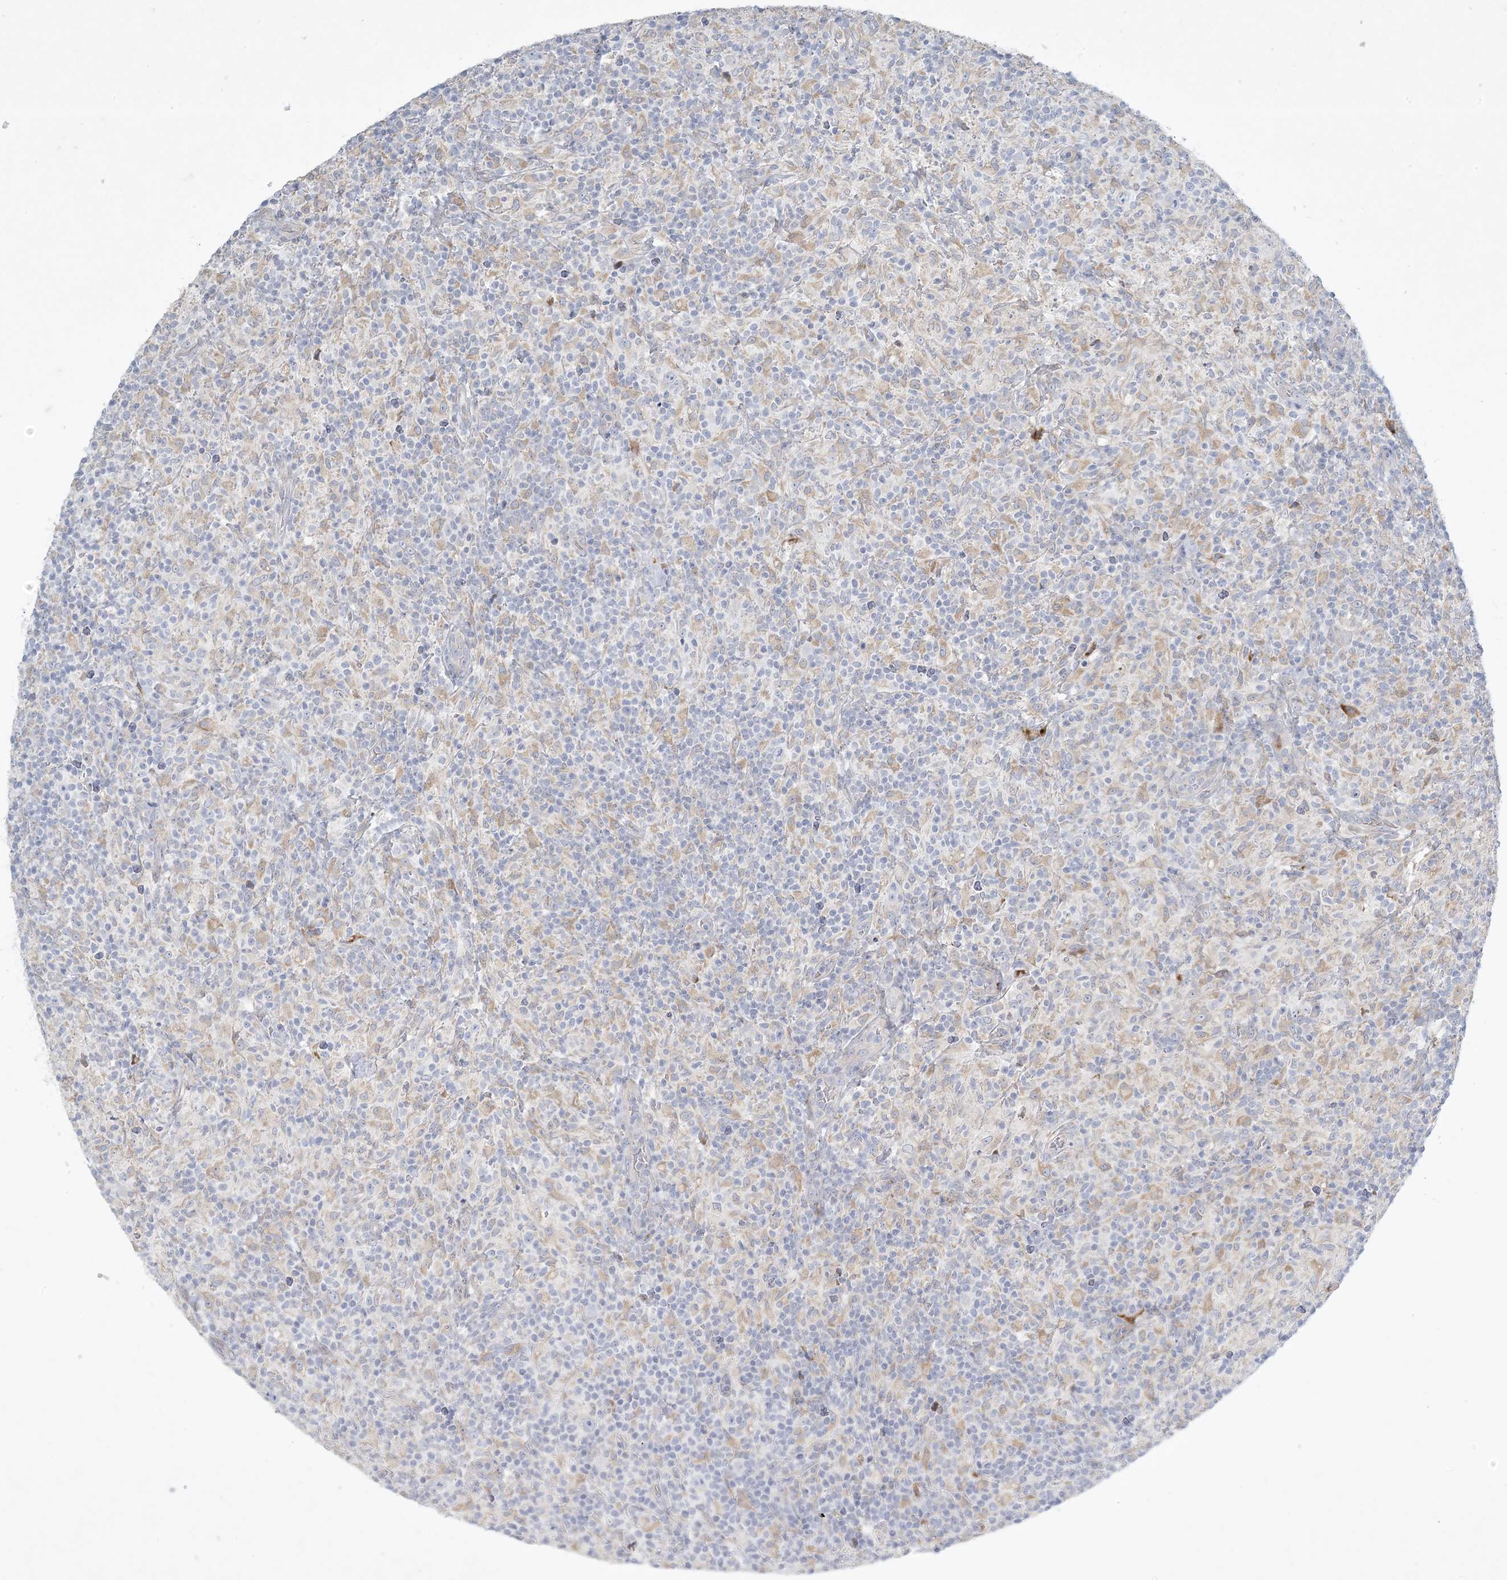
{"staining": {"intensity": "negative", "quantity": "none", "location": "none"}, "tissue": "lymphoma", "cell_type": "Tumor cells", "image_type": "cancer", "snomed": [{"axis": "morphology", "description": "Hodgkin's disease, NOS"}, {"axis": "topography", "description": "Lymph node"}], "caption": "IHC of human lymphoma reveals no expression in tumor cells.", "gene": "ZNF385D", "patient": {"sex": "male", "age": 70}}